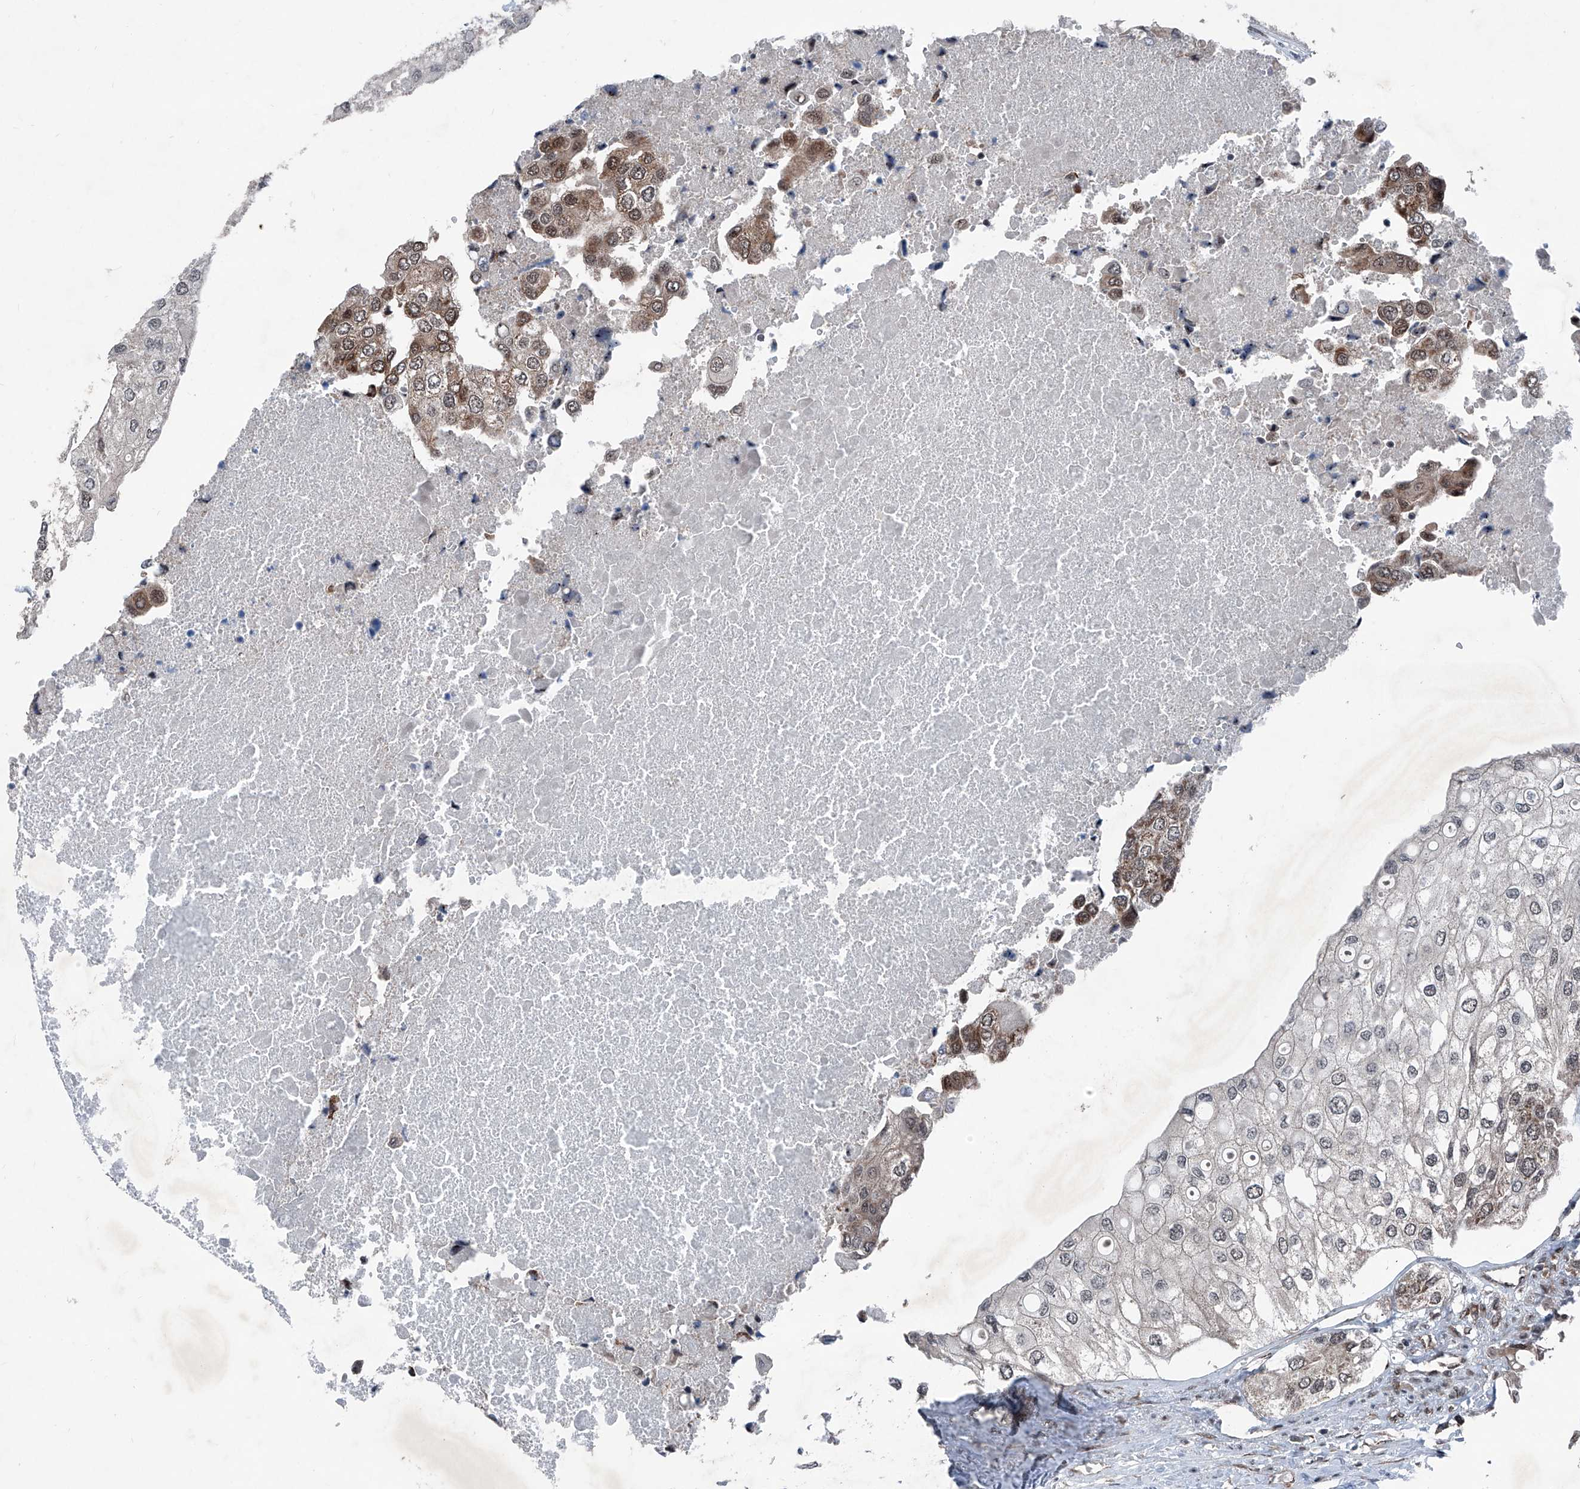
{"staining": {"intensity": "moderate", "quantity": "<25%", "location": "cytoplasmic/membranous,nuclear"}, "tissue": "urothelial cancer", "cell_type": "Tumor cells", "image_type": "cancer", "snomed": [{"axis": "morphology", "description": "Urothelial carcinoma, High grade"}, {"axis": "topography", "description": "Urinary bladder"}], "caption": "Immunohistochemical staining of urothelial carcinoma (high-grade) displays low levels of moderate cytoplasmic/membranous and nuclear protein expression in approximately <25% of tumor cells.", "gene": "COA7", "patient": {"sex": "male", "age": 64}}